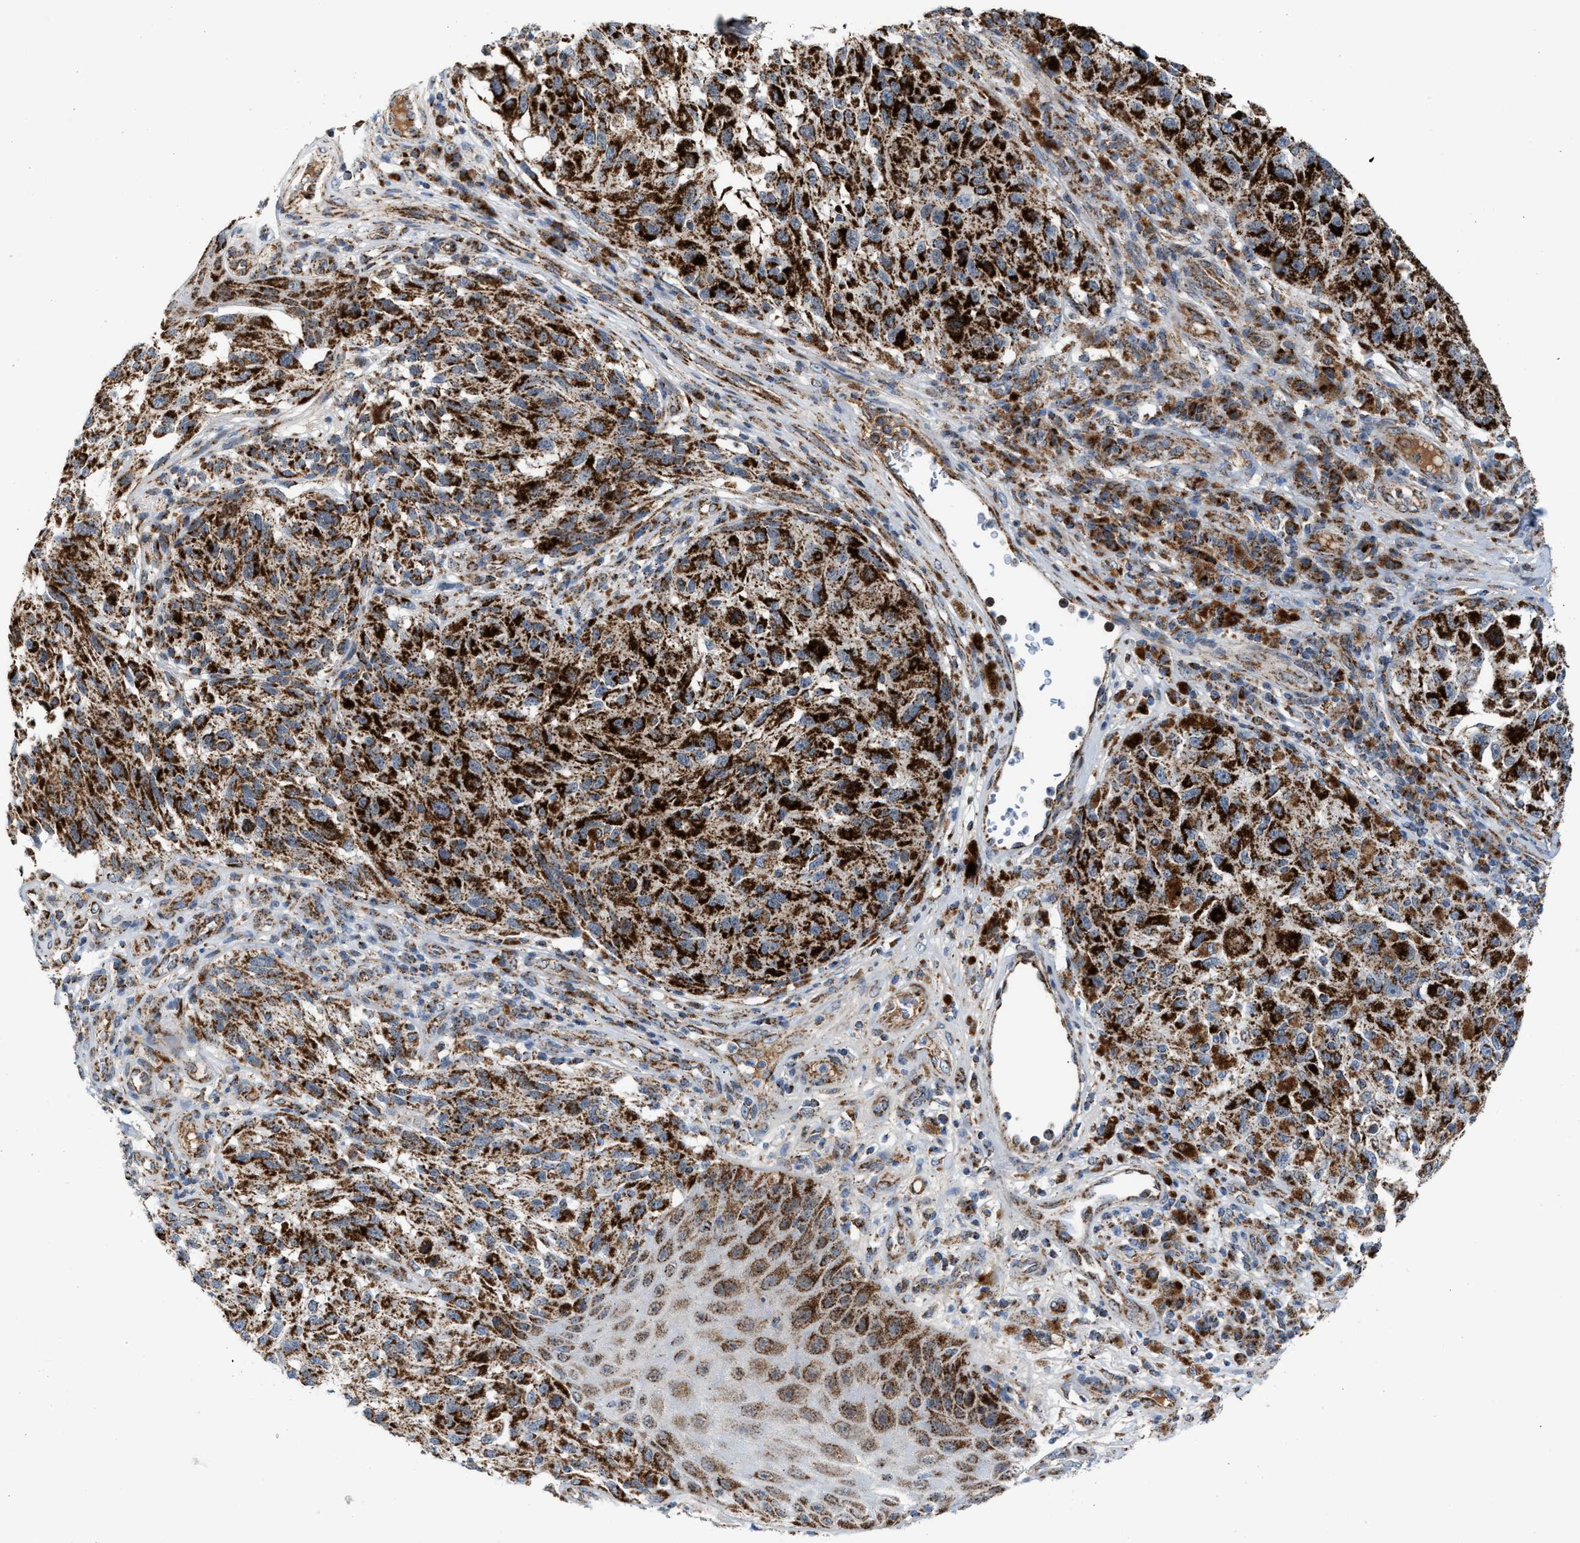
{"staining": {"intensity": "strong", "quantity": ">75%", "location": "cytoplasmic/membranous"}, "tissue": "melanoma", "cell_type": "Tumor cells", "image_type": "cancer", "snomed": [{"axis": "morphology", "description": "Malignant melanoma, NOS"}, {"axis": "topography", "description": "Skin"}], "caption": "The photomicrograph demonstrates immunohistochemical staining of malignant melanoma. There is strong cytoplasmic/membranous staining is seen in about >75% of tumor cells. (Brightfield microscopy of DAB IHC at high magnification).", "gene": "PMPCA", "patient": {"sex": "female", "age": 73}}